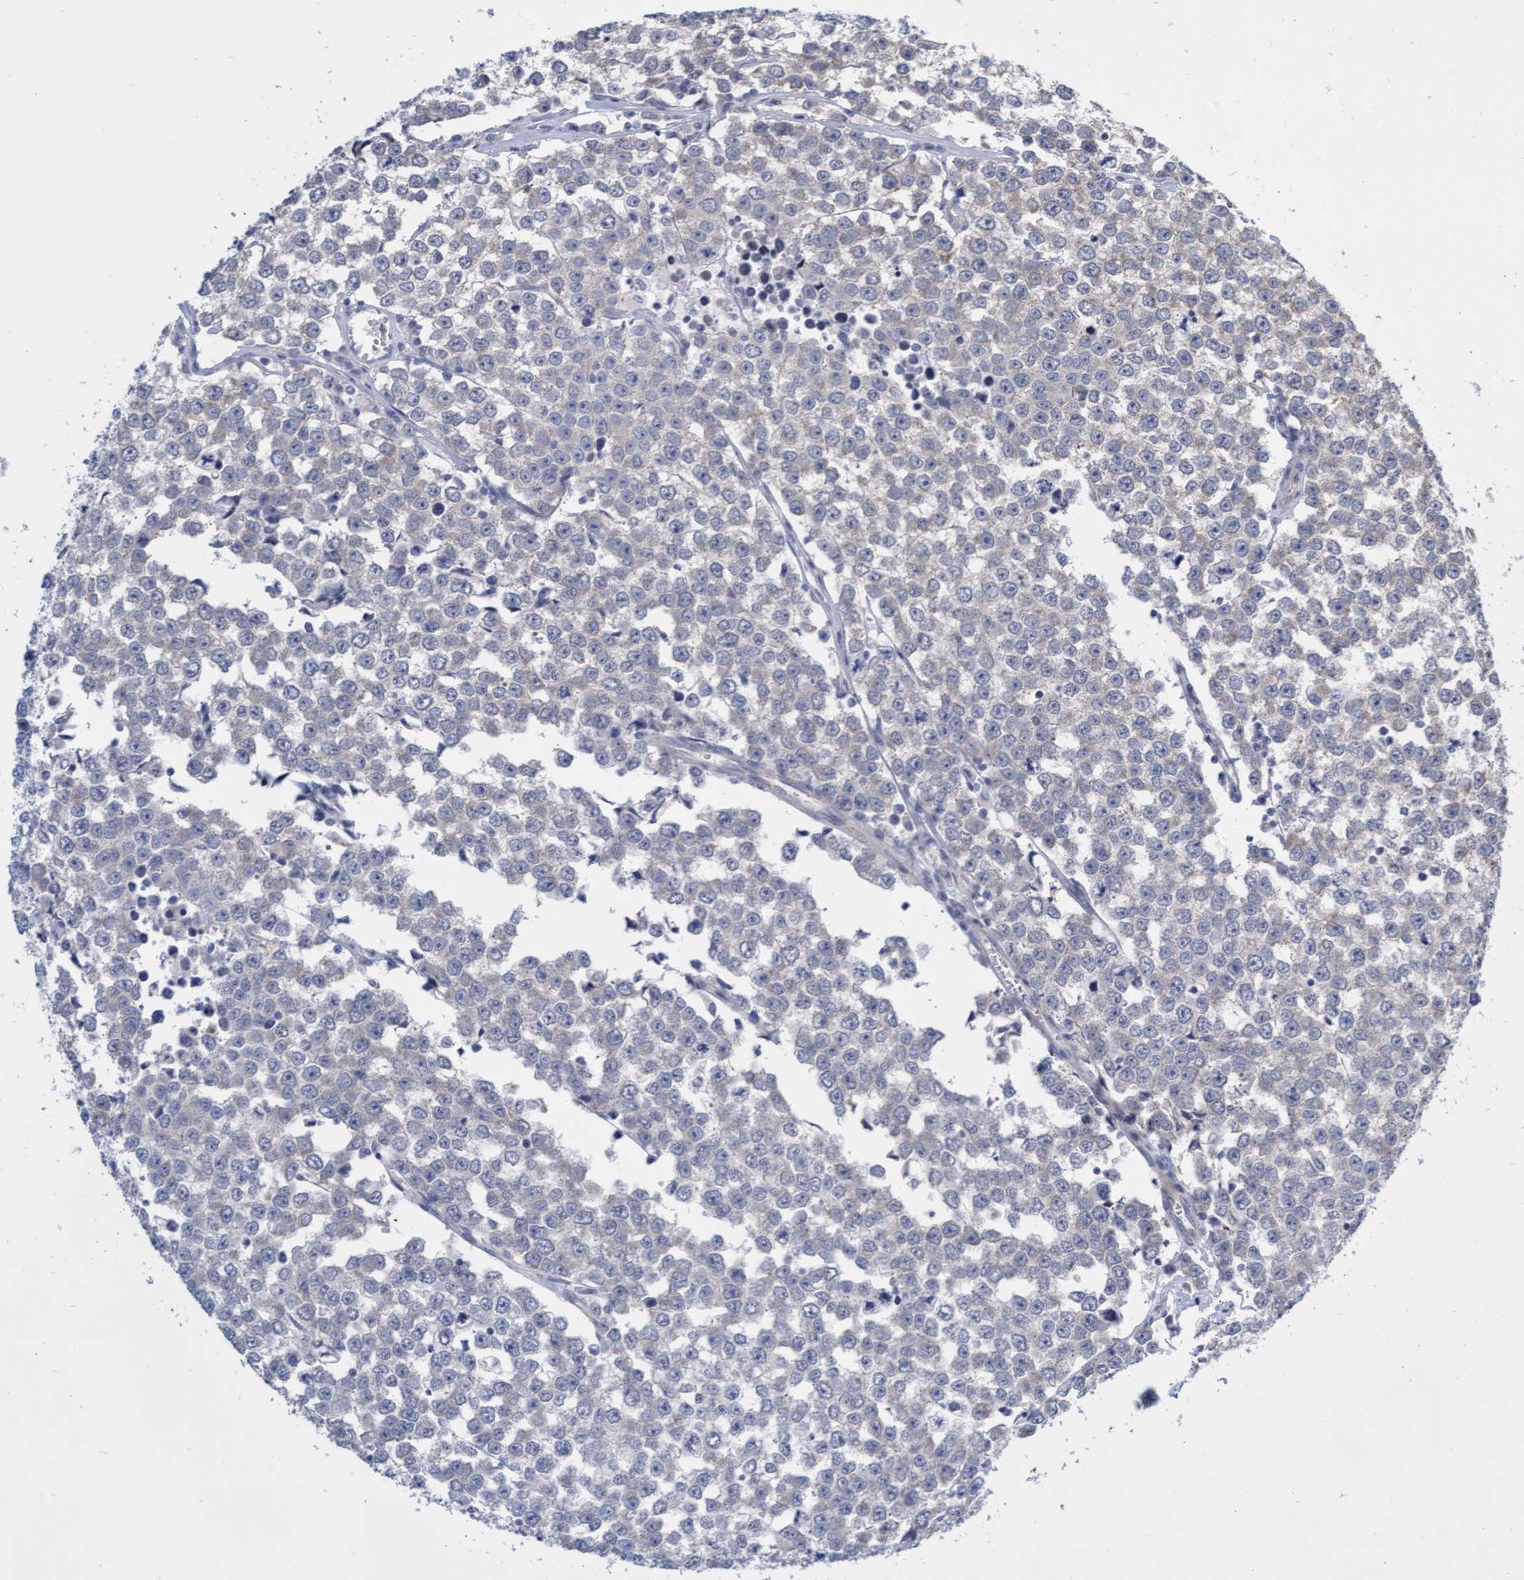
{"staining": {"intensity": "negative", "quantity": "none", "location": "none"}, "tissue": "testis cancer", "cell_type": "Tumor cells", "image_type": "cancer", "snomed": [{"axis": "morphology", "description": "Seminoma, NOS"}, {"axis": "morphology", "description": "Carcinoma, Embryonal, NOS"}, {"axis": "topography", "description": "Testis"}], "caption": "Immunohistochemical staining of embryonal carcinoma (testis) shows no significant expression in tumor cells.", "gene": "ABCF2", "patient": {"sex": "male", "age": 52}}